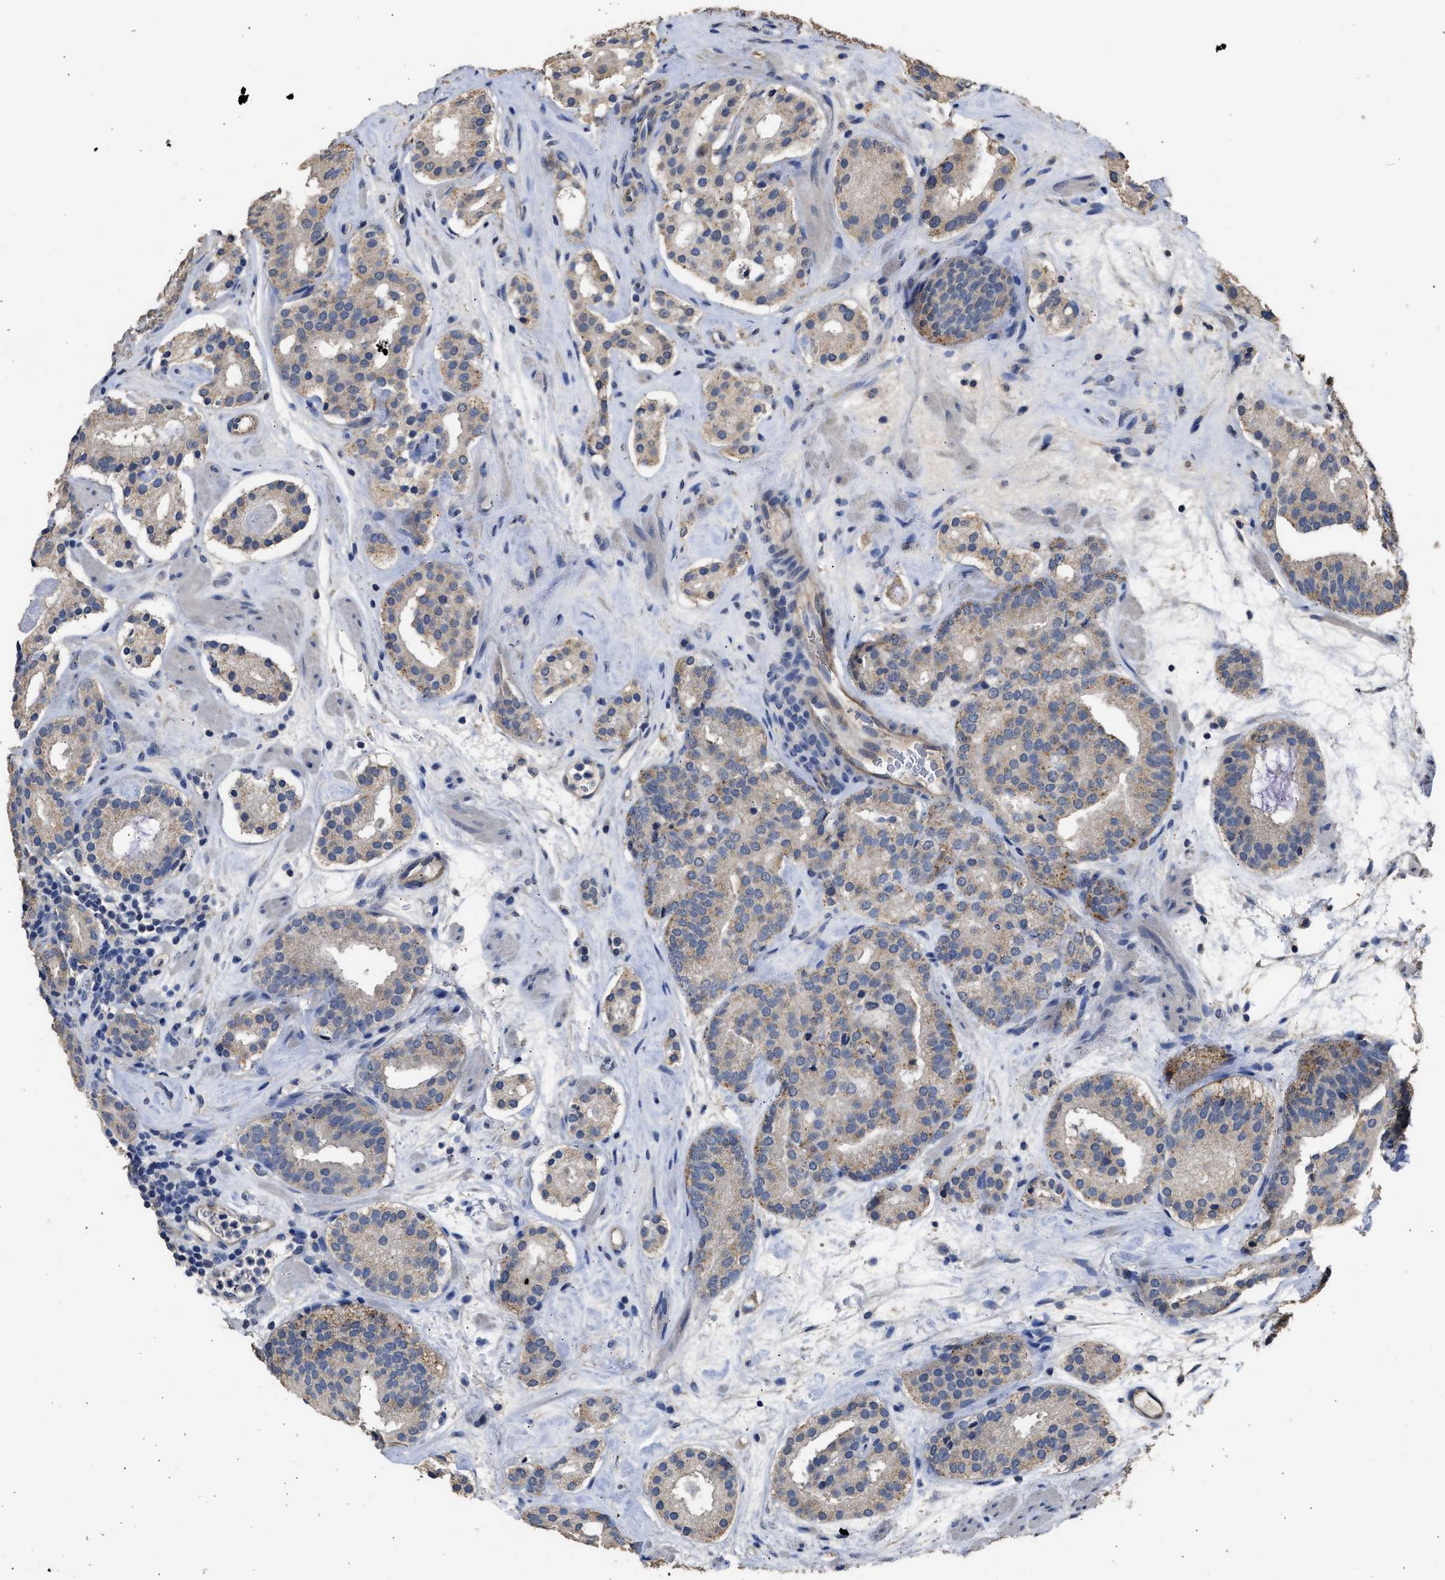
{"staining": {"intensity": "moderate", "quantity": "25%-75%", "location": "cytoplasmic/membranous"}, "tissue": "prostate cancer", "cell_type": "Tumor cells", "image_type": "cancer", "snomed": [{"axis": "morphology", "description": "Adenocarcinoma, Low grade"}, {"axis": "topography", "description": "Prostate"}], "caption": "Adenocarcinoma (low-grade) (prostate) stained with a protein marker reveals moderate staining in tumor cells.", "gene": "SPINT2", "patient": {"sex": "male", "age": 69}}